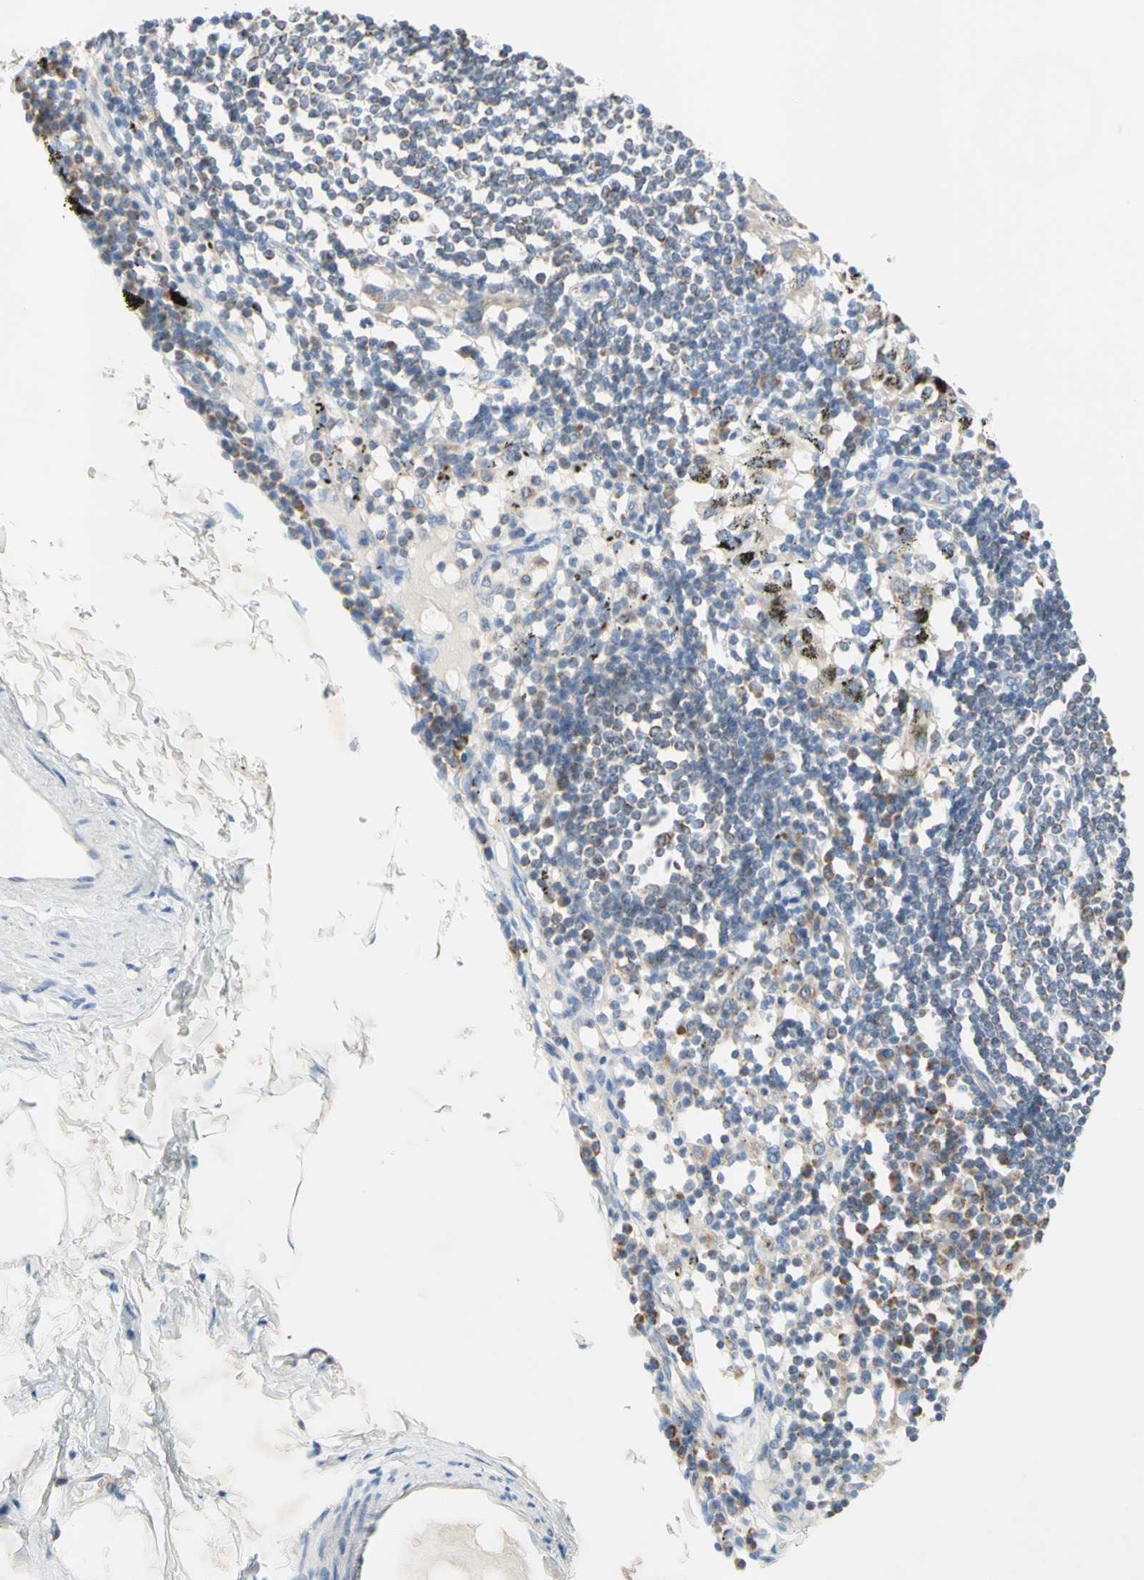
{"staining": {"intensity": "negative", "quantity": "none", "location": "none"}, "tissue": "adipose tissue", "cell_type": "Adipocytes", "image_type": "normal", "snomed": [{"axis": "morphology", "description": "Normal tissue, NOS"}, {"axis": "topography", "description": "Cartilage tissue"}, {"axis": "topography", "description": "Bronchus"}], "caption": "Protein analysis of benign adipose tissue demonstrates no significant staining in adipocytes. Nuclei are stained in blue.", "gene": "MFF", "patient": {"sex": "female", "age": 73}}